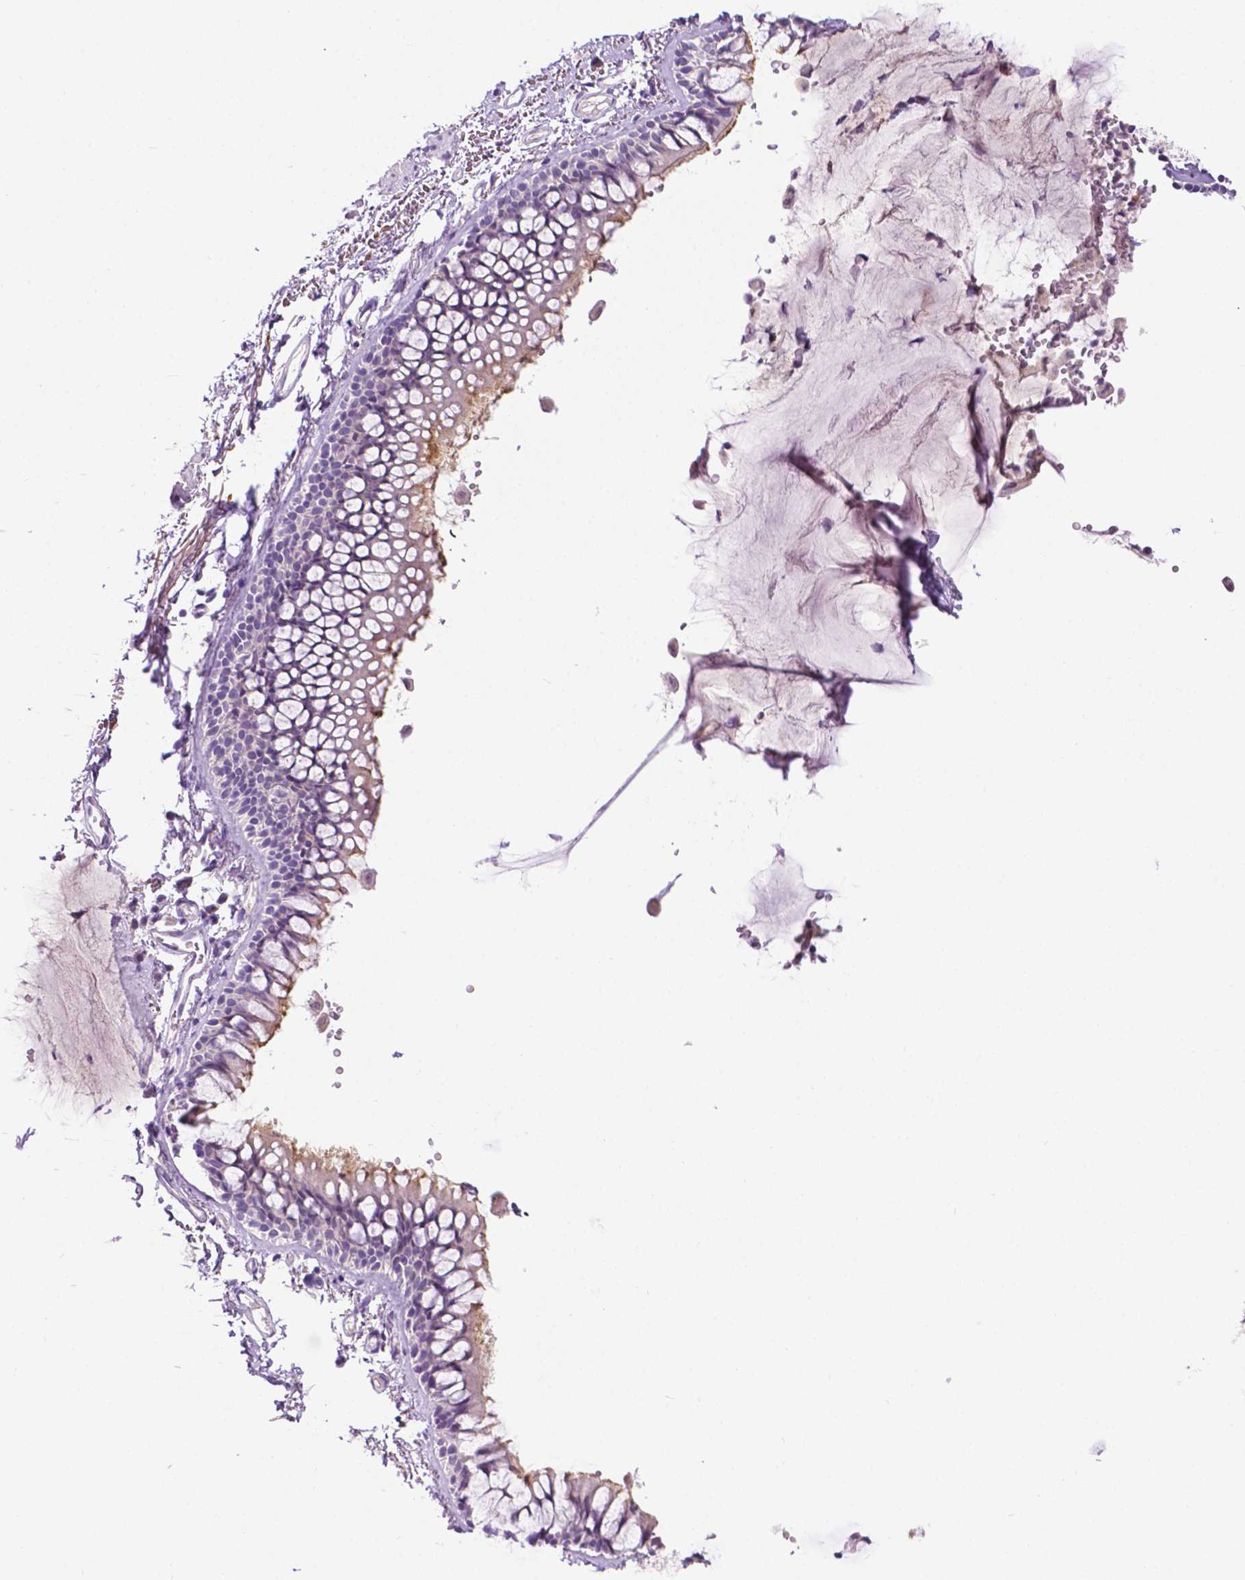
{"staining": {"intensity": "negative", "quantity": "none", "location": "none"}, "tissue": "adipose tissue", "cell_type": "Adipocytes", "image_type": "normal", "snomed": [{"axis": "morphology", "description": "Normal tissue, NOS"}, {"axis": "topography", "description": "Cartilage tissue"}, {"axis": "topography", "description": "Bronchus"}], "caption": "This is a micrograph of IHC staining of benign adipose tissue, which shows no expression in adipocytes. (DAB (3,3'-diaminobenzidine) IHC visualized using brightfield microscopy, high magnification).", "gene": "MMP27", "patient": {"sex": "female", "age": 79}}